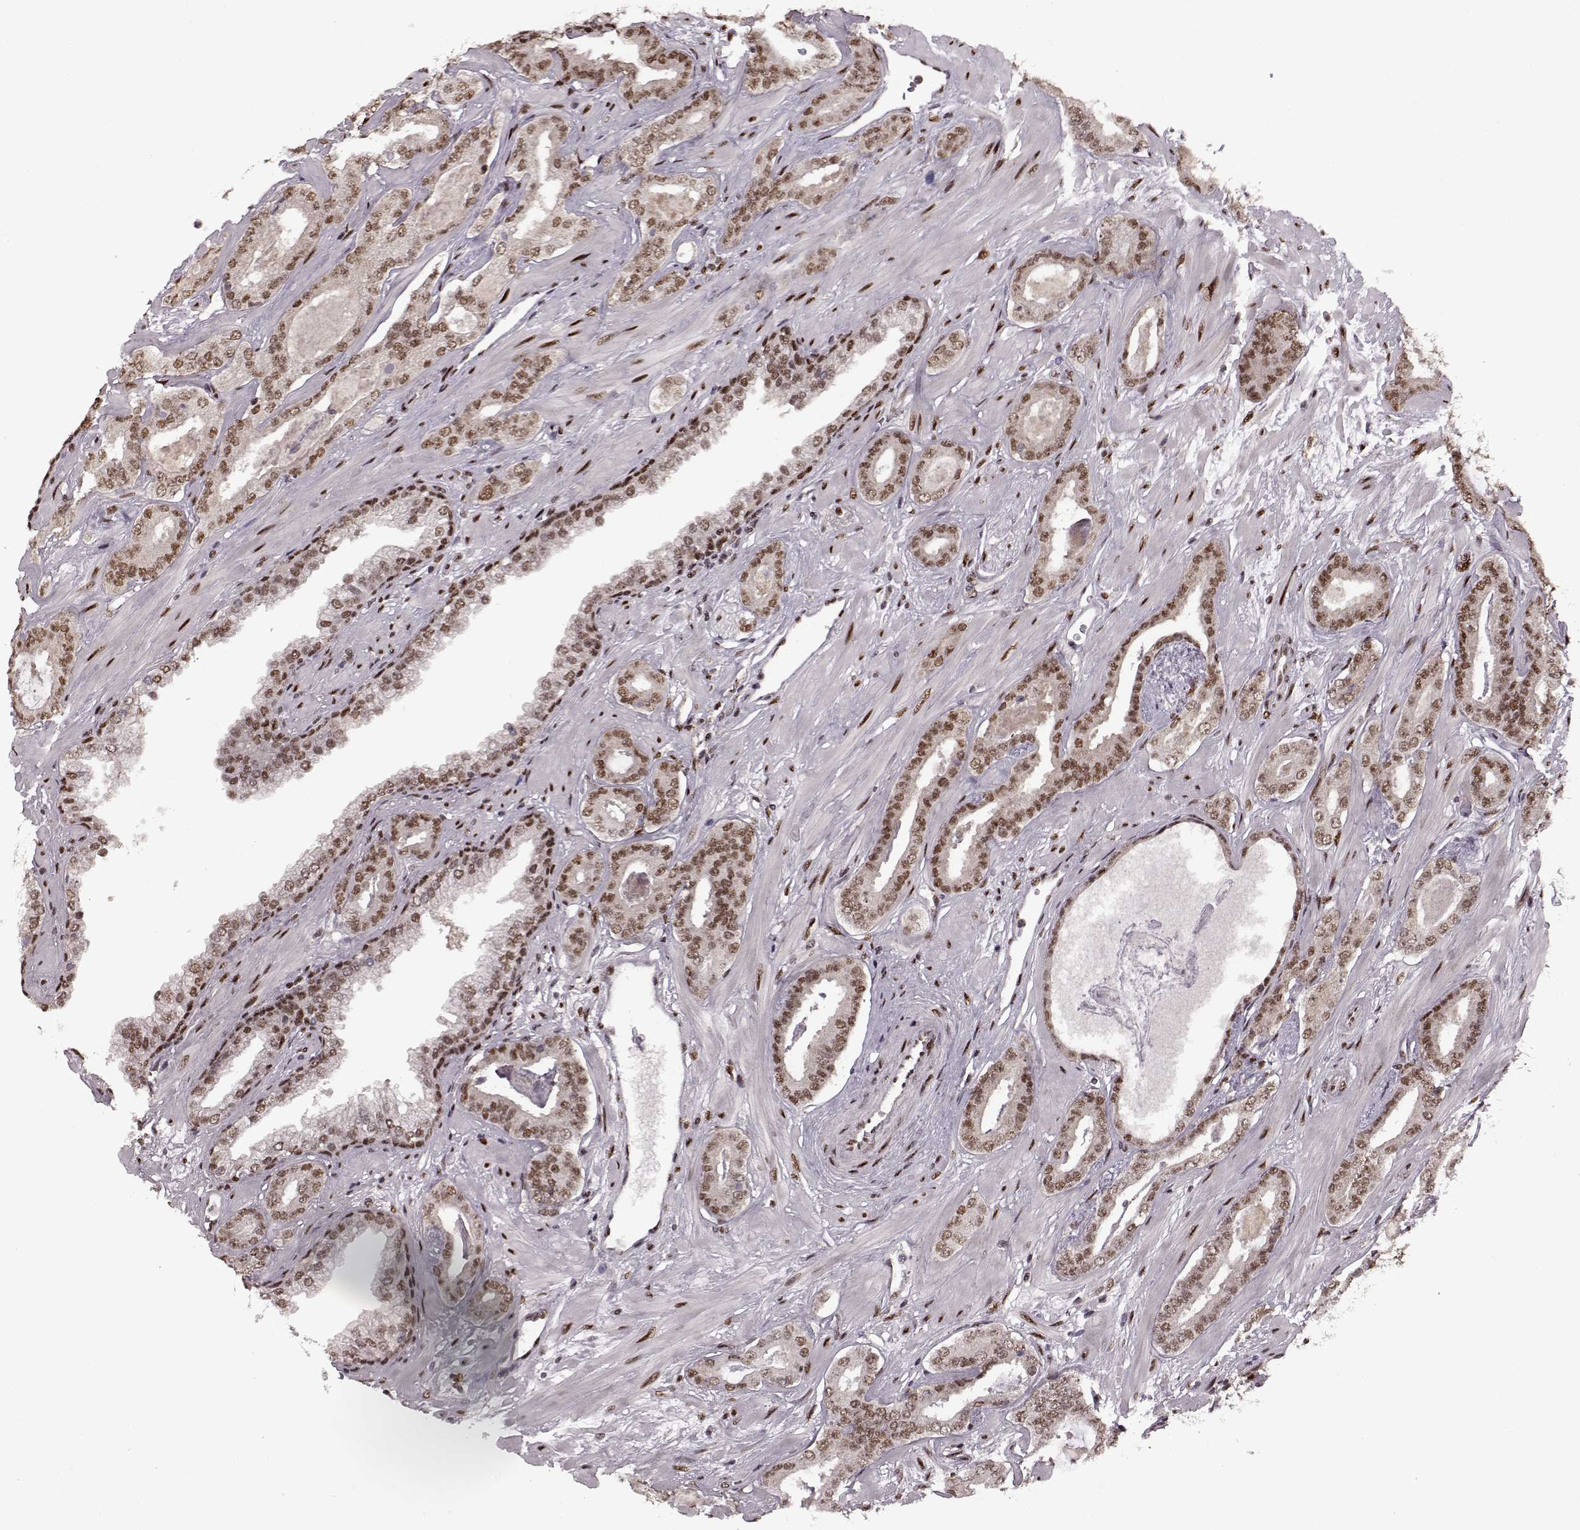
{"staining": {"intensity": "moderate", "quantity": ">75%", "location": "nuclear"}, "tissue": "prostate cancer", "cell_type": "Tumor cells", "image_type": "cancer", "snomed": [{"axis": "morphology", "description": "Adenocarcinoma, Low grade"}, {"axis": "topography", "description": "Prostate"}], "caption": "An image of human low-grade adenocarcinoma (prostate) stained for a protein demonstrates moderate nuclear brown staining in tumor cells.", "gene": "FTO", "patient": {"sex": "male", "age": 61}}